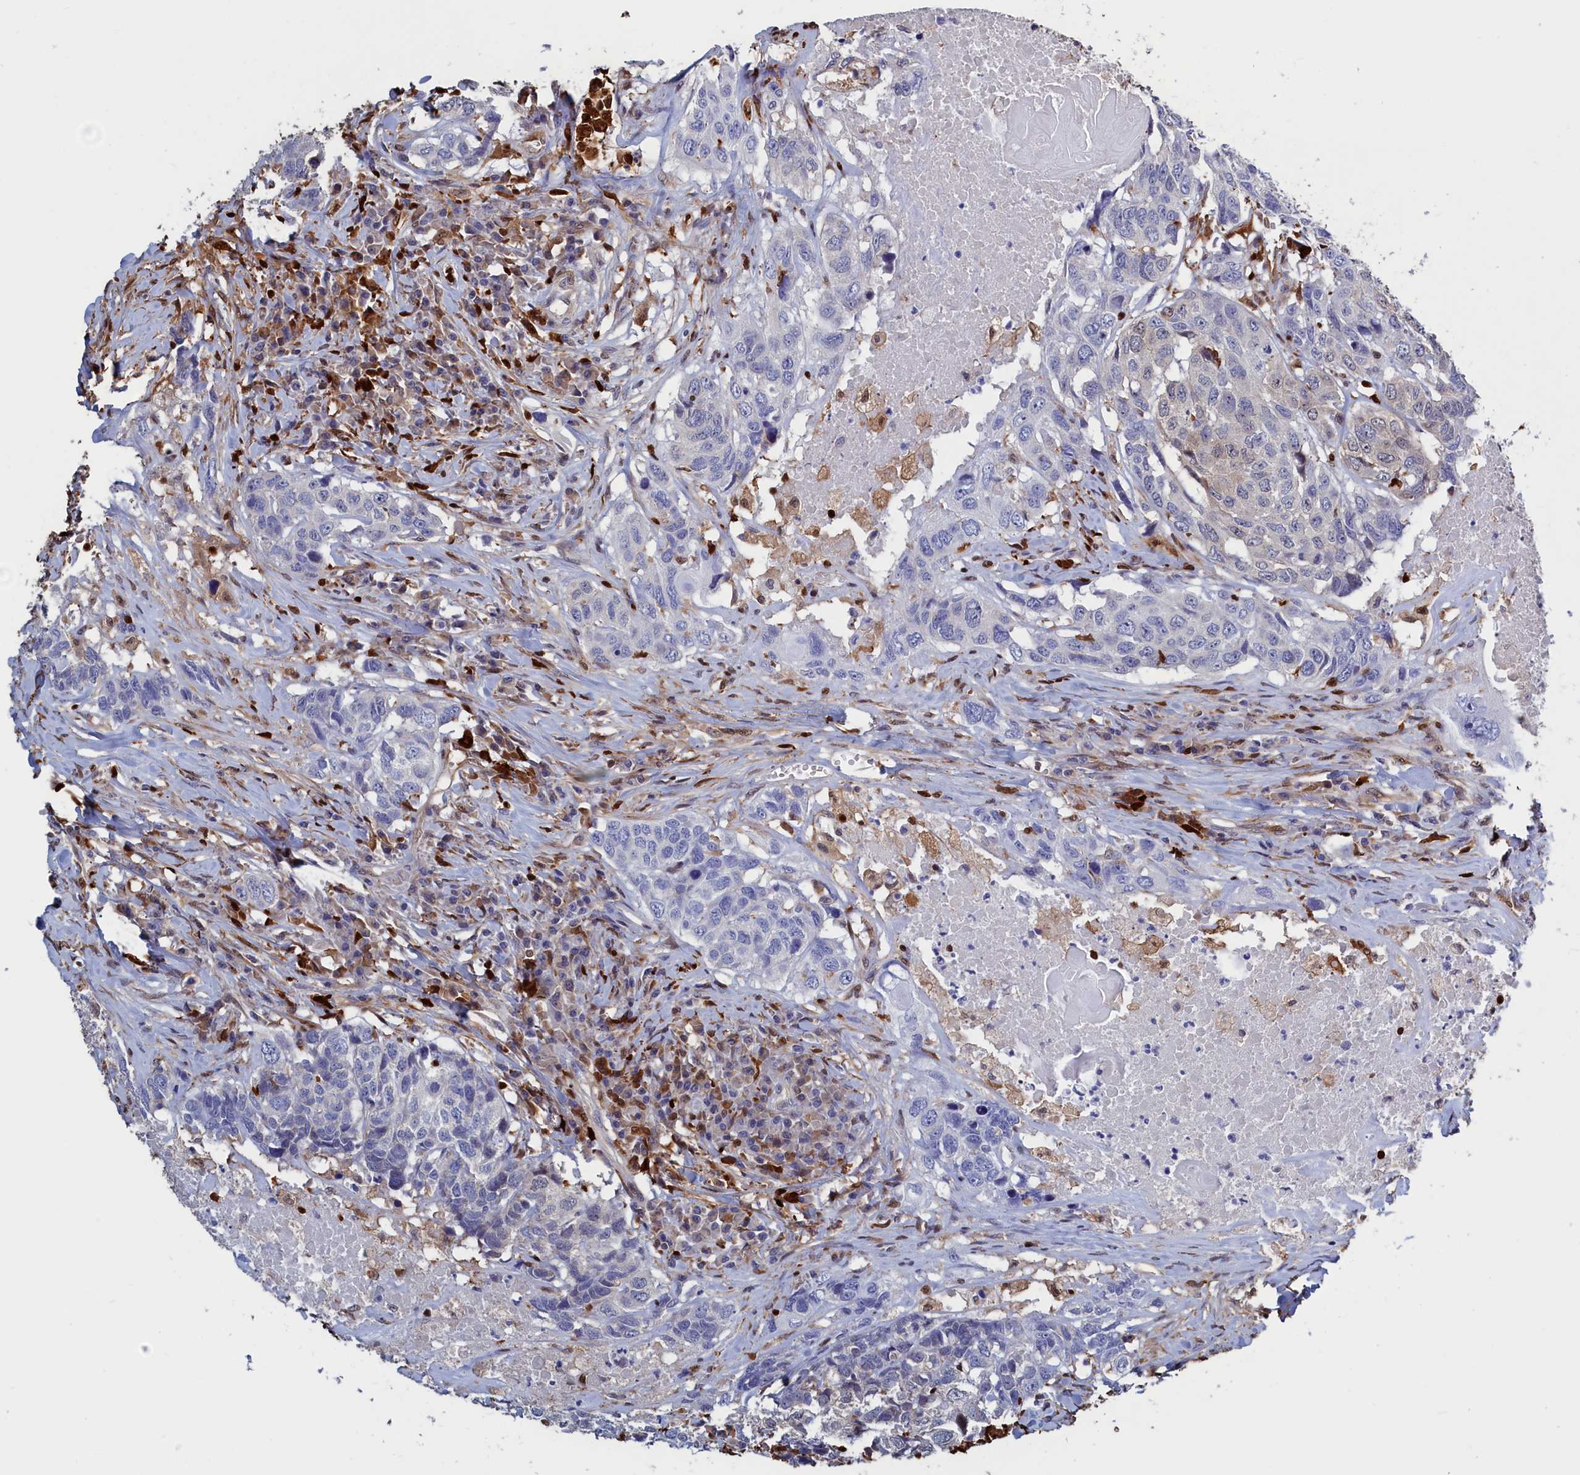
{"staining": {"intensity": "negative", "quantity": "none", "location": "none"}, "tissue": "head and neck cancer", "cell_type": "Tumor cells", "image_type": "cancer", "snomed": [{"axis": "morphology", "description": "Squamous cell carcinoma, NOS"}, {"axis": "topography", "description": "Head-Neck"}], "caption": "Immunohistochemistry image of neoplastic tissue: human squamous cell carcinoma (head and neck) stained with DAB (3,3'-diaminobenzidine) displays no significant protein expression in tumor cells. (Stains: DAB (3,3'-diaminobenzidine) IHC with hematoxylin counter stain, Microscopy: brightfield microscopy at high magnification).", "gene": "CRIP1", "patient": {"sex": "male", "age": 66}}